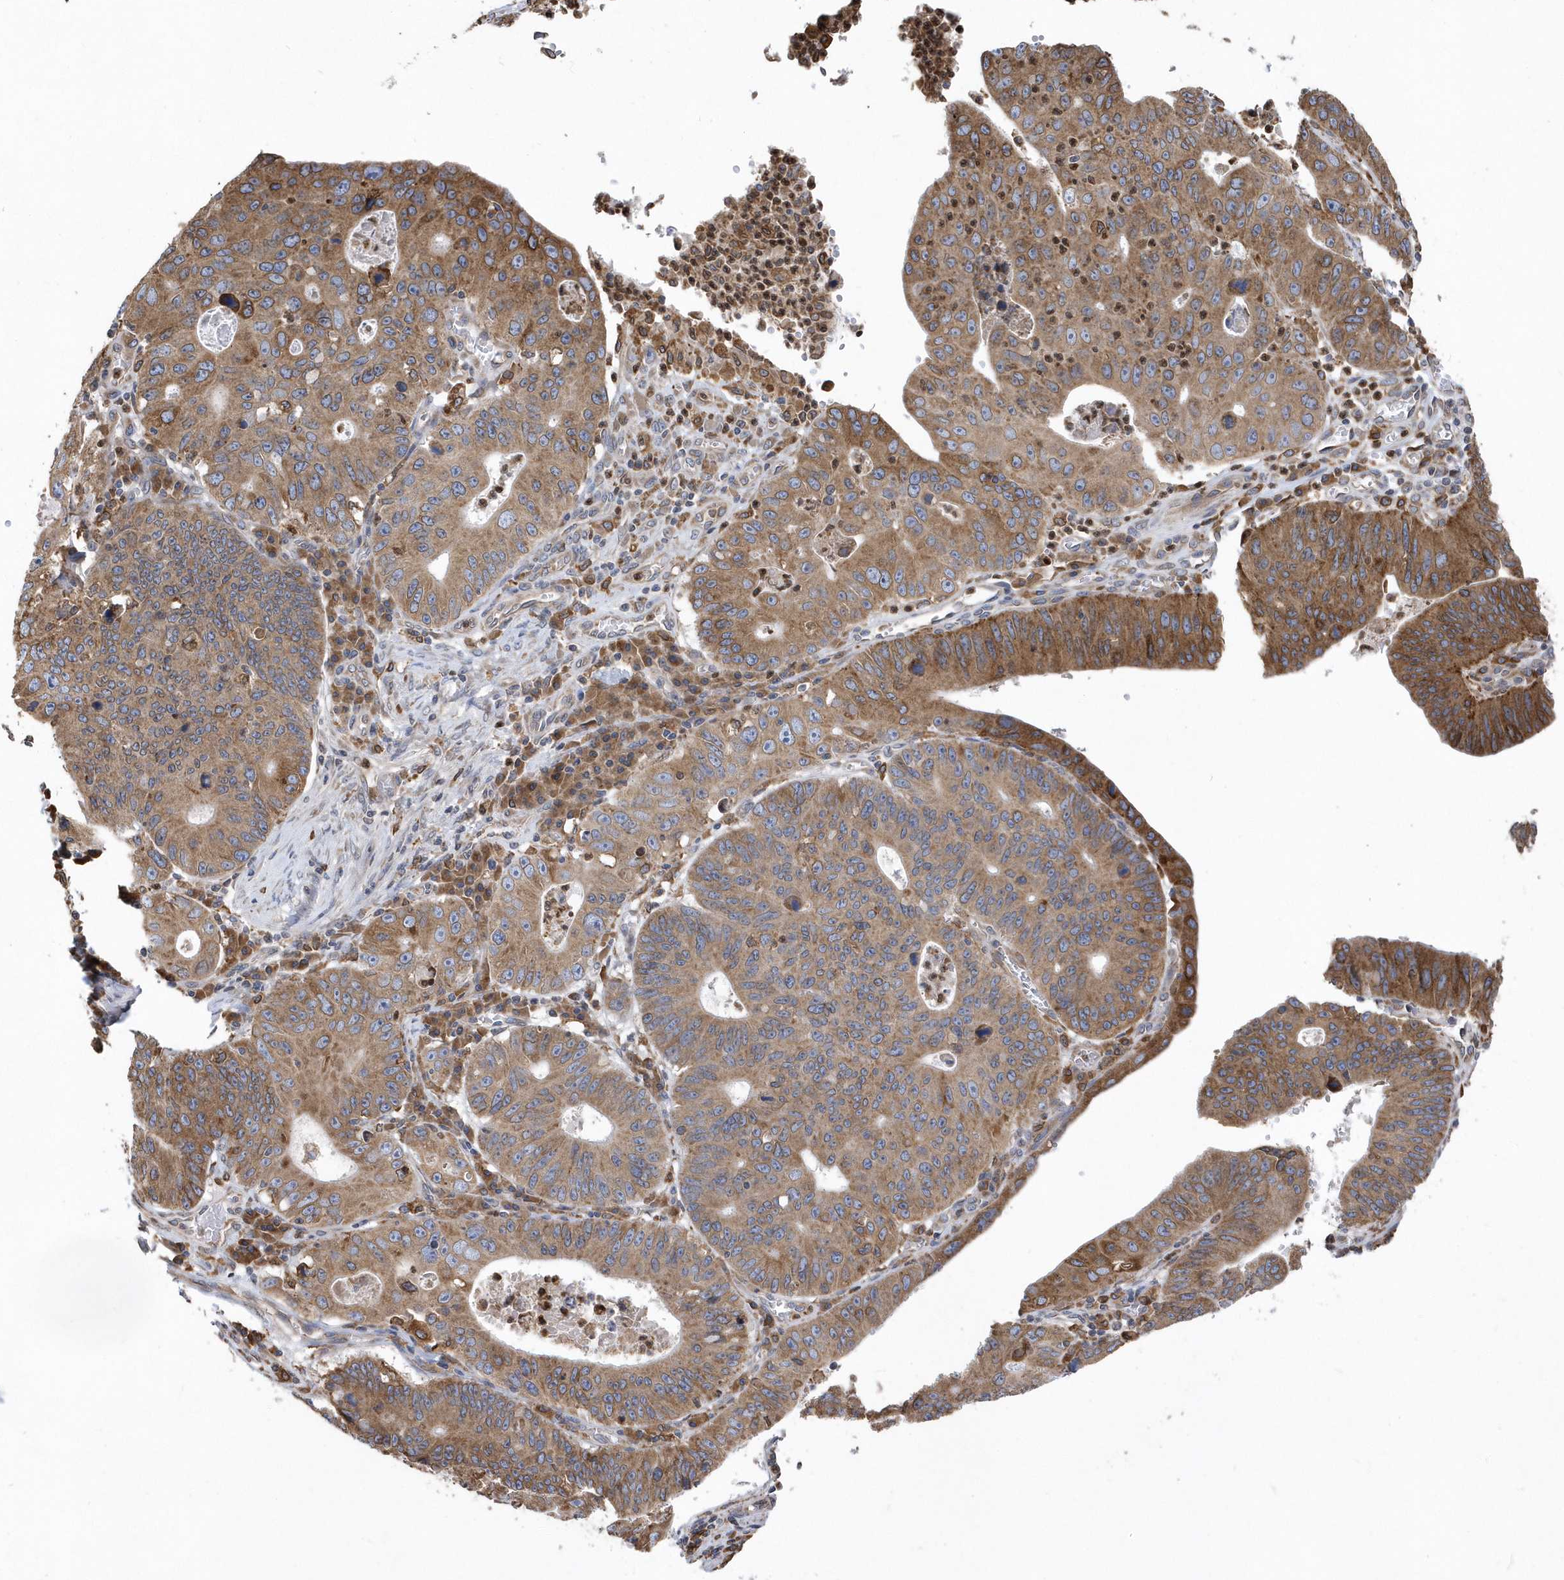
{"staining": {"intensity": "moderate", "quantity": ">75%", "location": "cytoplasmic/membranous"}, "tissue": "stomach cancer", "cell_type": "Tumor cells", "image_type": "cancer", "snomed": [{"axis": "morphology", "description": "Adenocarcinoma, NOS"}, {"axis": "topography", "description": "Stomach"}], "caption": "An image showing moderate cytoplasmic/membranous positivity in about >75% of tumor cells in stomach cancer (adenocarcinoma), as visualized by brown immunohistochemical staining.", "gene": "VAMP7", "patient": {"sex": "male", "age": 59}}